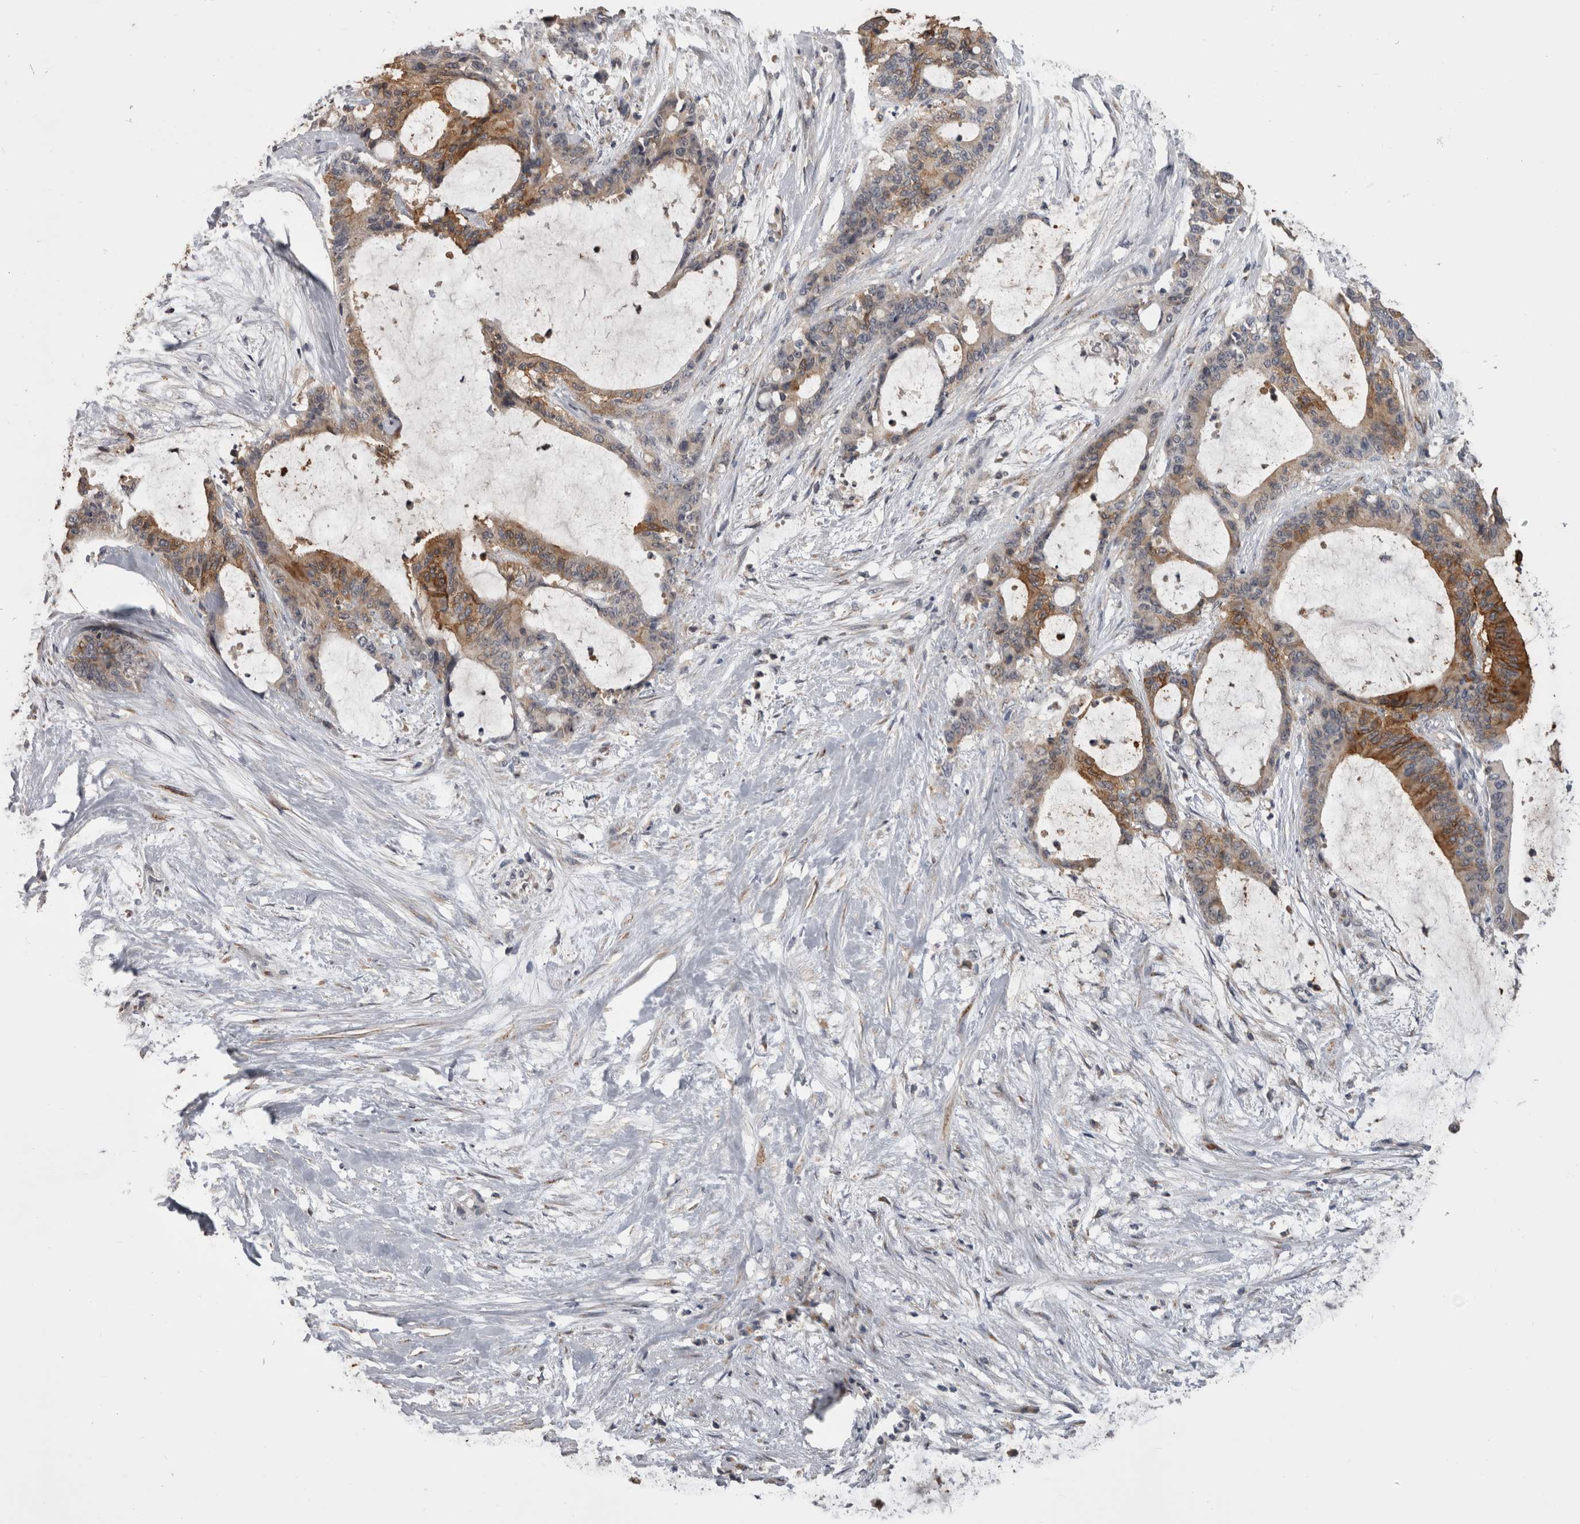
{"staining": {"intensity": "moderate", "quantity": "25%-75%", "location": "cytoplasmic/membranous"}, "tissue": "liver cancer", "cell_type": "Tumor cells", "image_type": "cancer", "snomed": [{"axis": "morphology", "description": "Cholangiocarcinoma"}, {"axis": "topography", "description": "Liver"}], "caption": "Approximately 25%-75% of tumor cells in liver cholangiocarcinoma reveal moderate cytoplasmic/membranous protein expression as visualized by brown immunohistochemical staining.", "gene": "ANXA13", "patient": {"sex": "female", "age": 73}}